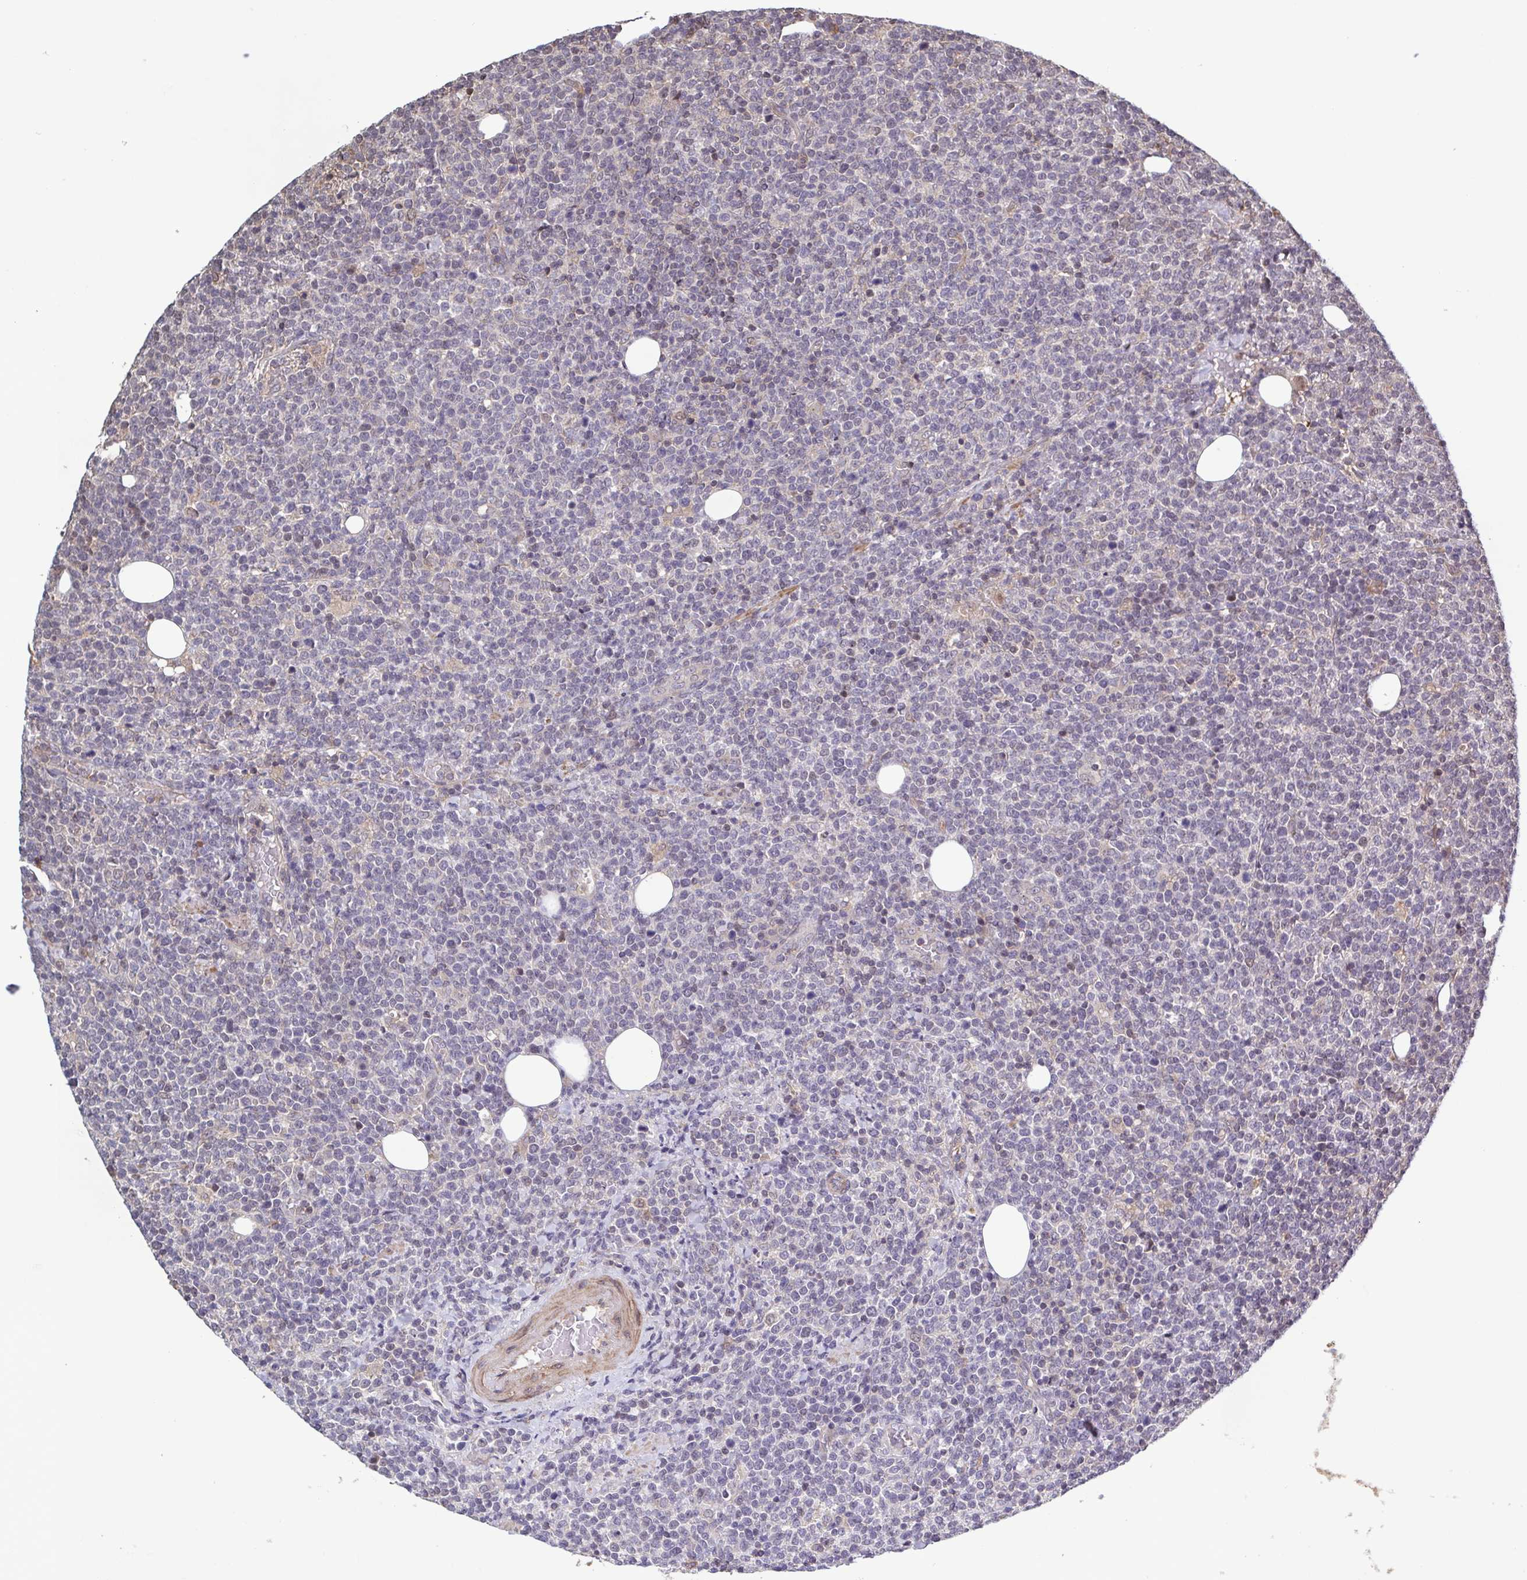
{"staining": {"intensity": "negative", "quantity": "none", "location": "none"}, "tissue": "lymphoma", "cell_type": "Tumor cells", "image_type": "cancer", "snomed": [{"axis": "morphology", "description": "Malignant lymphoma, non-Hodgkin's type, High grade"}, {"axis": "topography", "description": "Lymph node"}], "caption": "Lymphoma stained for a protein using immunohistochemistry (IHC) reveals no positivity tumor cells.", "gene": "ZNF200", "patient": {"sex": "male", "age": 61}}